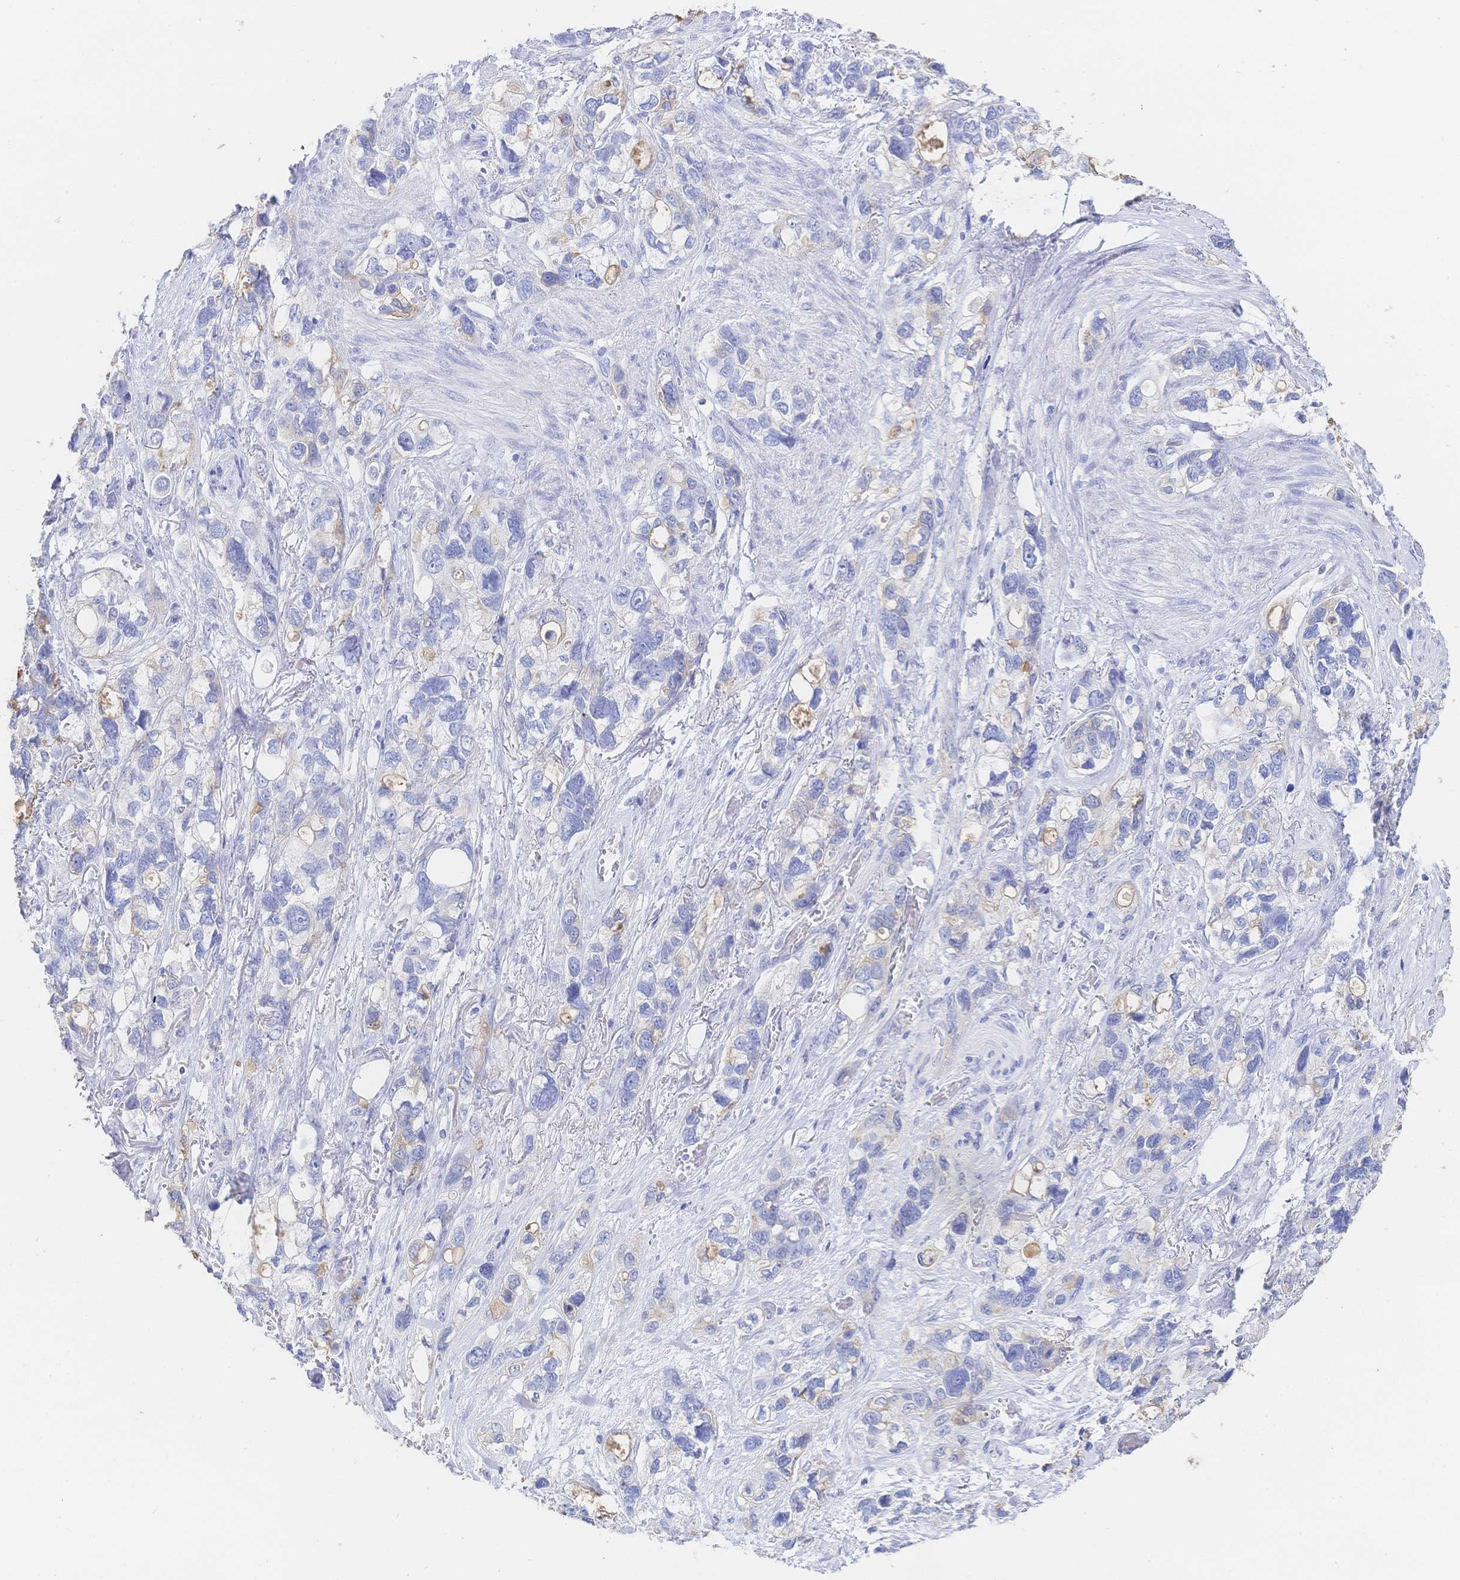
{"staining": {"intensity": "negative", "quantity": "none", "location": "none"}, "tissue": "stomach cancer", "cell_type": "Tumor cells", "image_type": "cancer", "snomed": [{"axis": "morphology", "description": "Adenocarcinoma, NOS"}, {"axis": "topography", "description": "Stomach, upper"}], "caption": "Histopathology image shows no significant protein staining in tumor cells of adenocarcinoma (stomach). (Stains: DAB (3,3'-diaminobenzidine) IHC with hematoxylin counter stain, Microscopy: brightfield microscopy at high magnification).", "gene": "RRM1", "patient": {"sex": "female", "age": 81}}